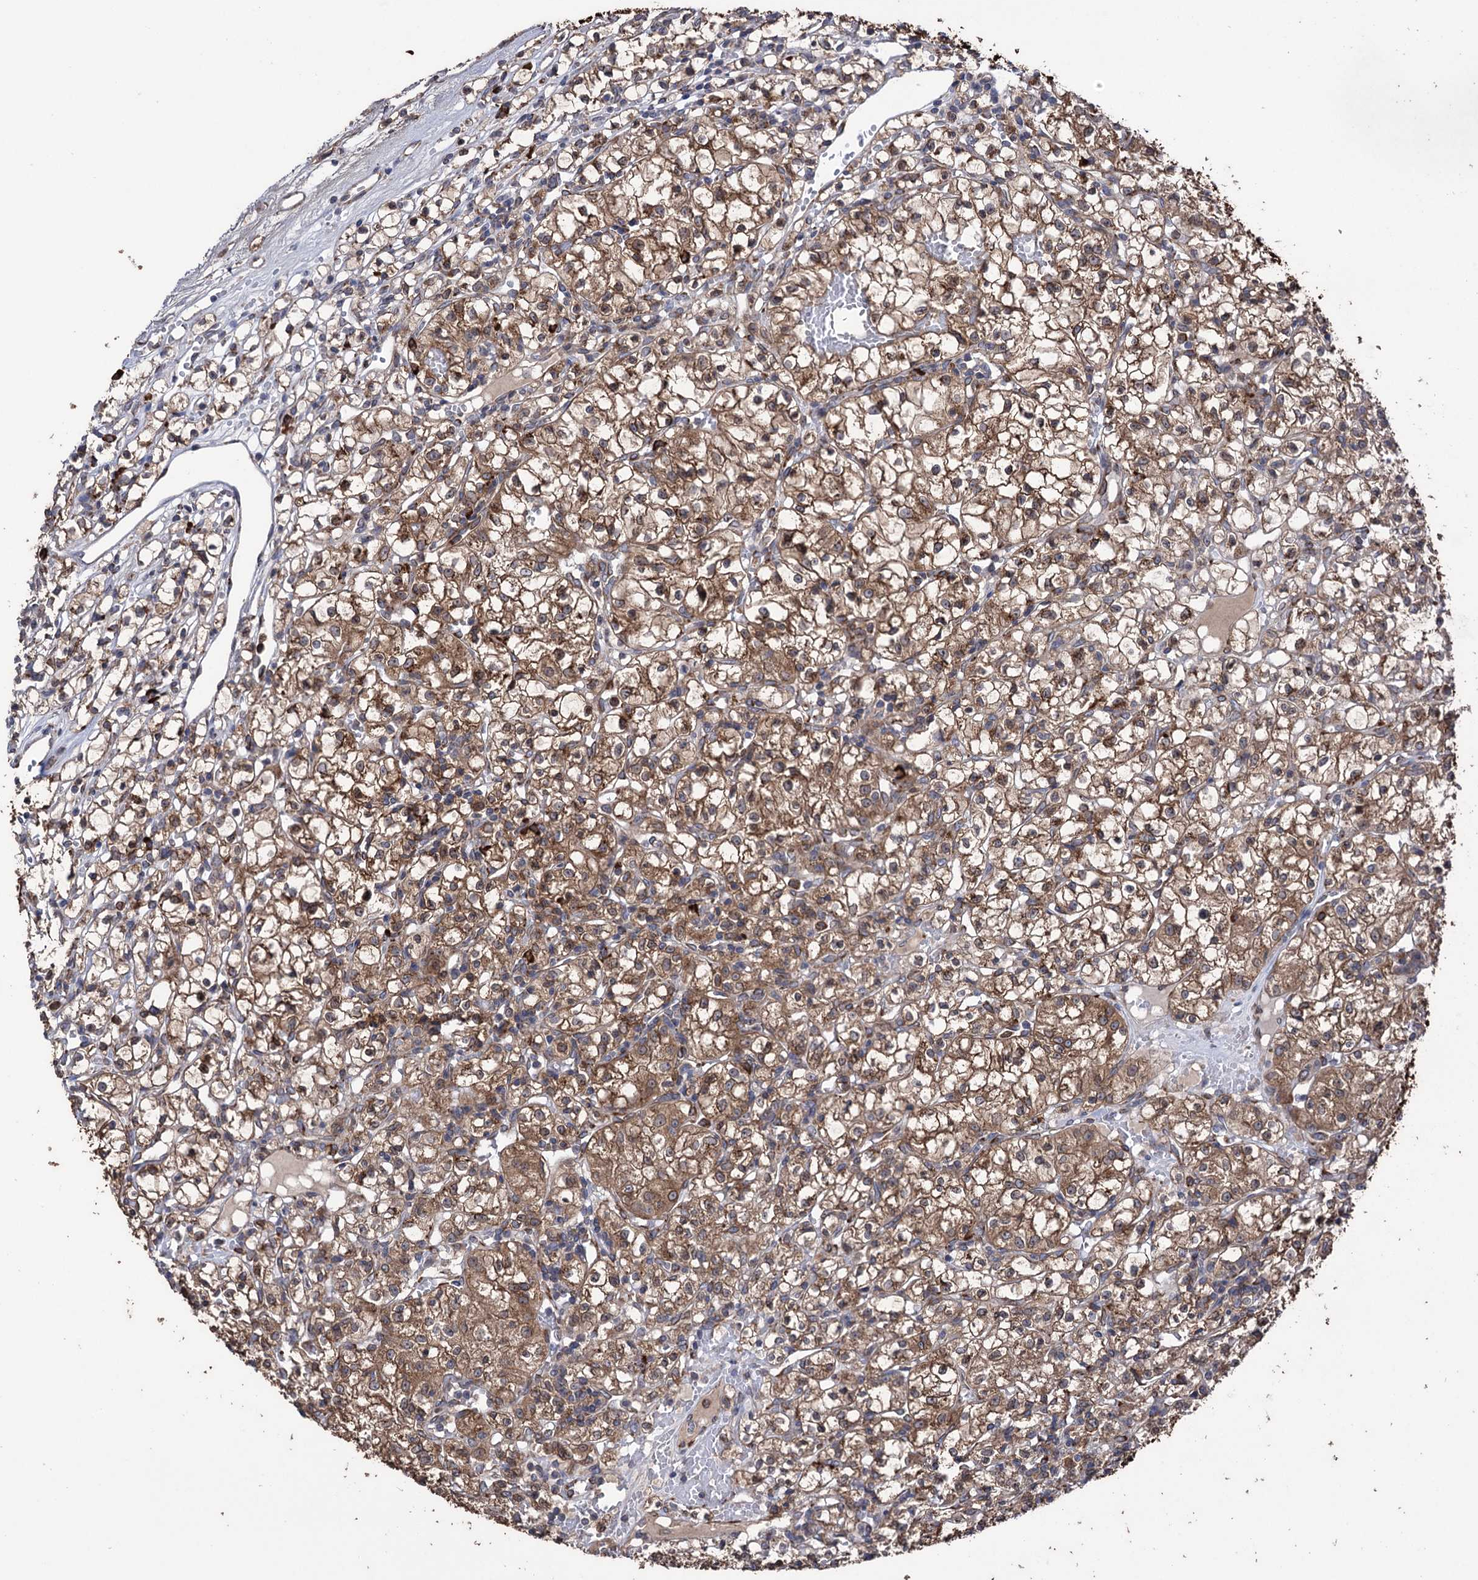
{"staining": {"intensity": "moderate", "quantity": ">75%", "location": "cytoplasmic/membranous"}, "tissue": "renal cancer", "cell_type": "Tumor cells", "image_type": "cancer", "snomed": [{"axis": "morphology", "description": "Adenocarcinoma, NOS"}, {"axis": "topography", "description": "Kidney"}], "caption": "Human renal adenocarcinoma stained with a protein marker displays moderate staining in tumor cells.", "gene": "CDAN1", "patient": {"sex": "female", "age": 59}}